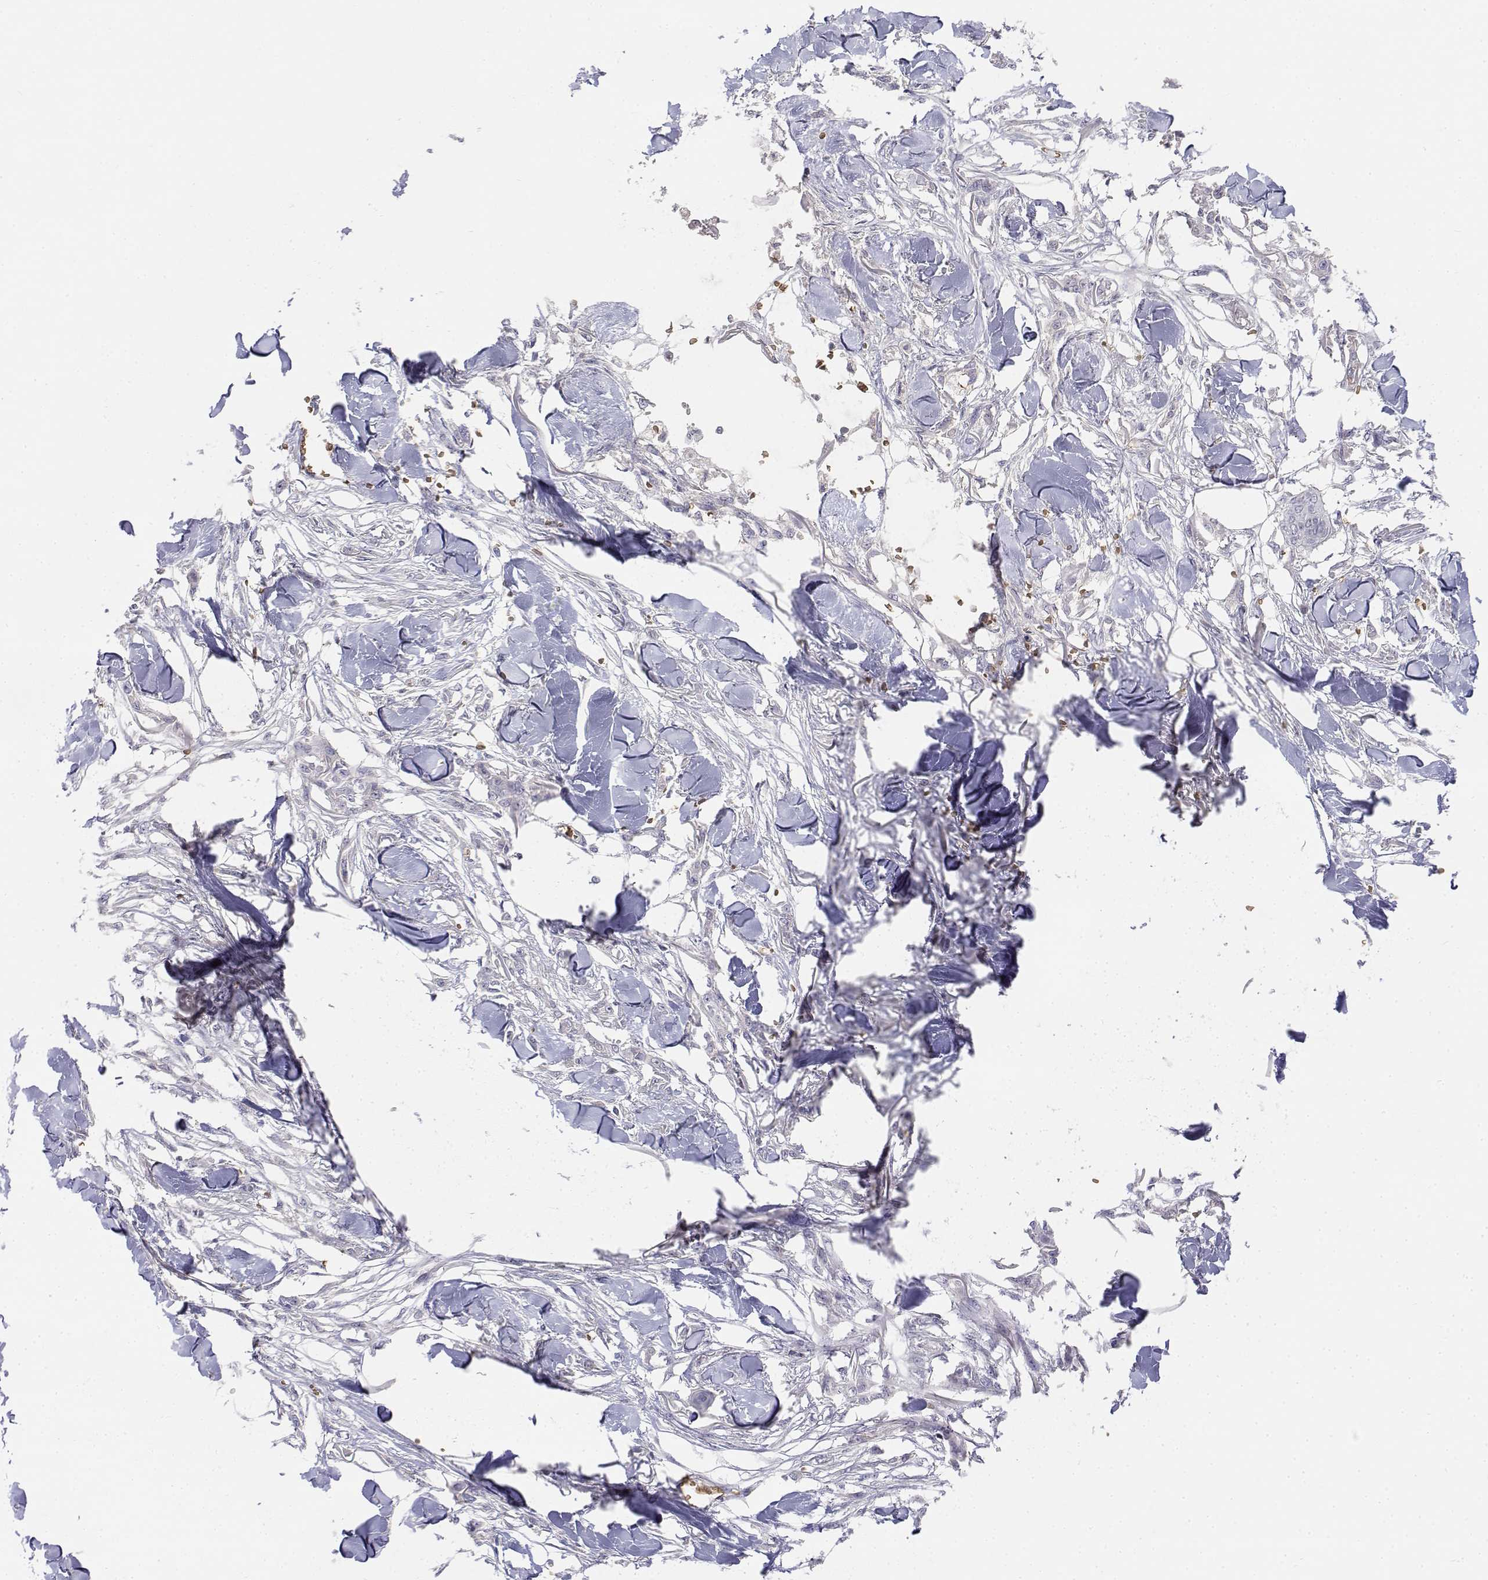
{"staining": {"intensity": "negative", "quantity": "none", "location": "none"}, "tissue": "skin cancer", "cell_type": "Tumor cells", "image_type": "cancer", "snomed": [{"axis": "morphology", "description": "Squamous cell carcinoma, NOS"}, {"axis": "topography", "description": "Skin"}], "caption": "Photomicrograph shows no significant protein expression in tumor cells of skin squamous cell carcinoma.", "gene": "CADM1", "patient": {"sex": "female", "age": 59}}